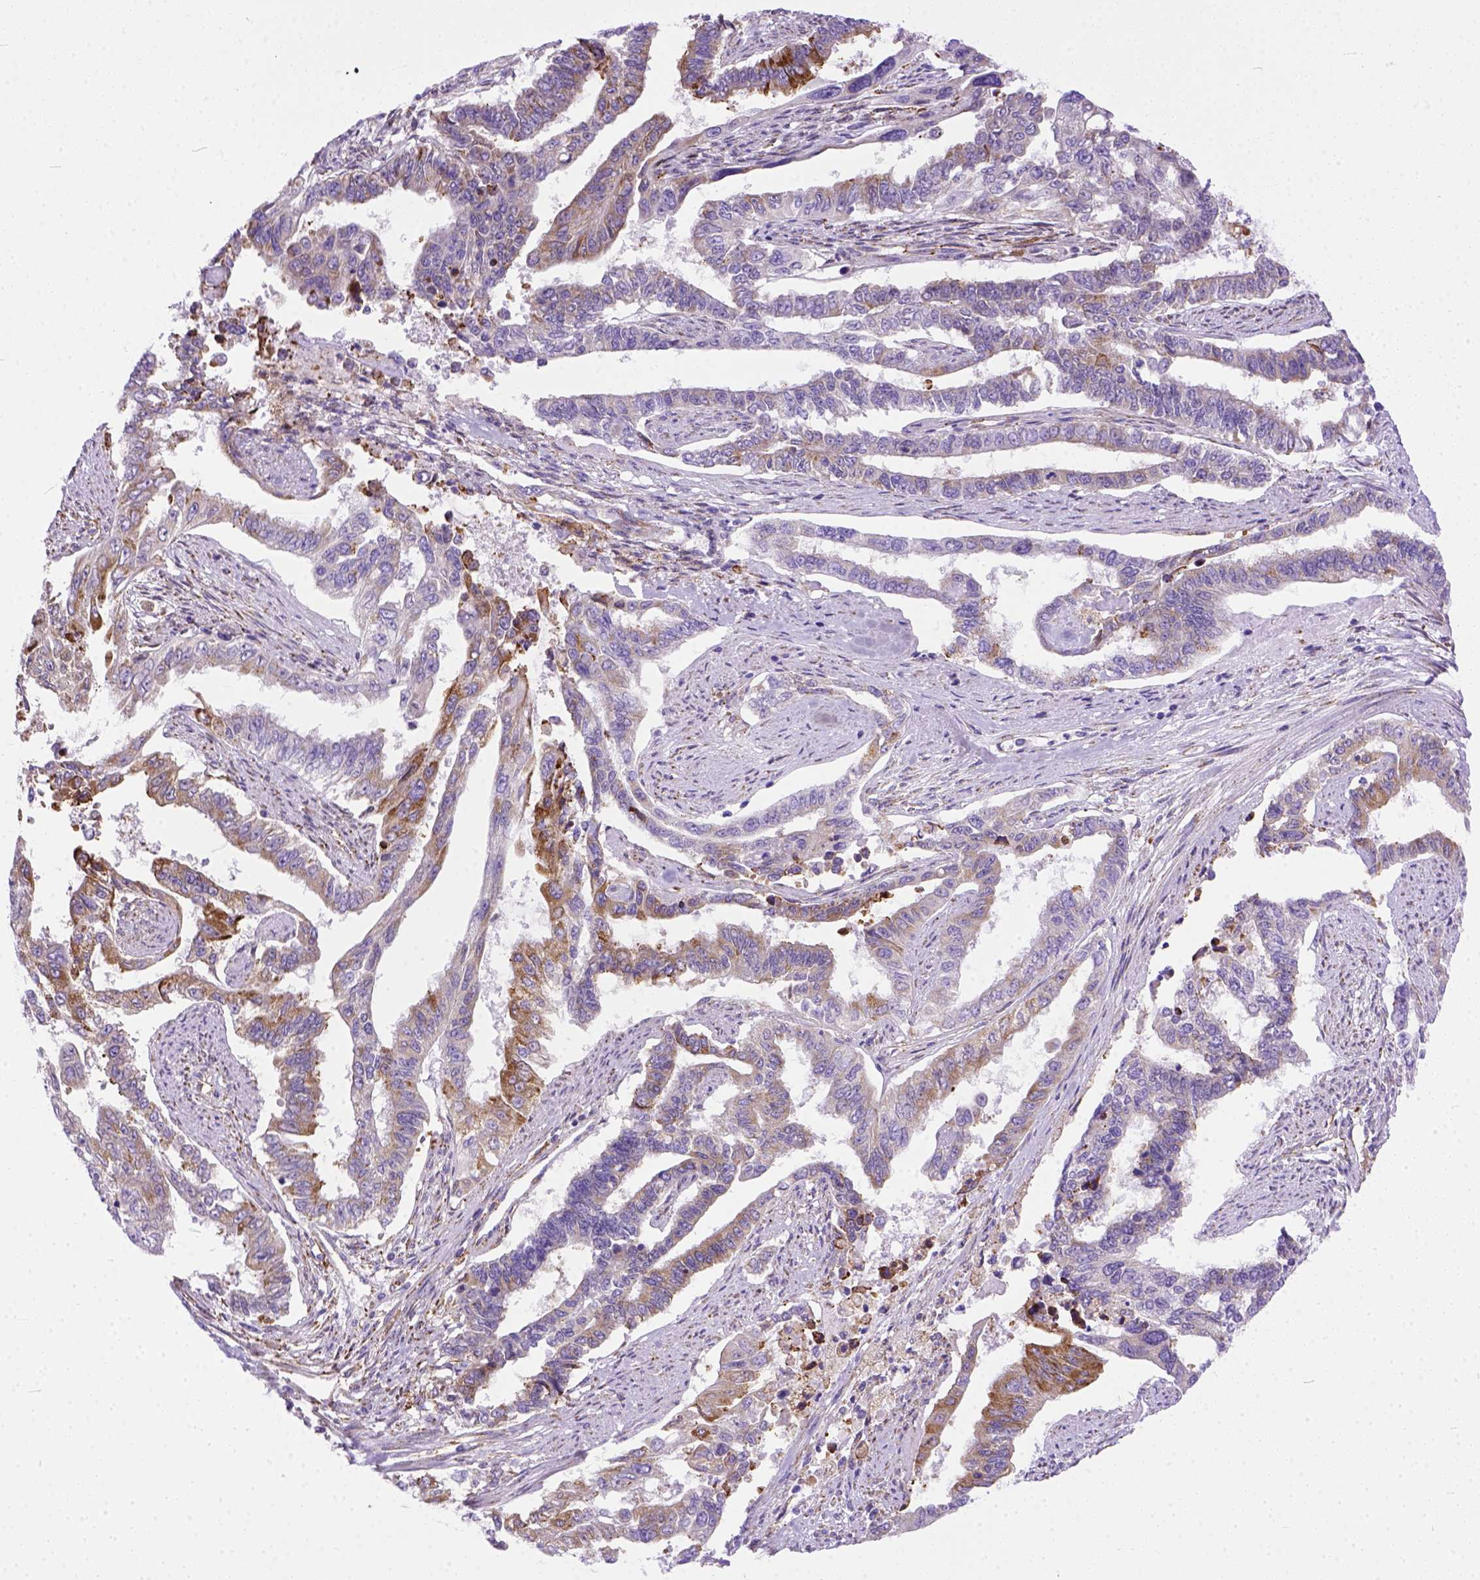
{"staining": {"intensity": "moderate", "quantity": "25%-75%", "location": "cytoplasmic/membranous"}, "tissue": "endometrial cancer", "cell_type": "Tumor cells", "image_type": "cancer", "snomed": [{"axis": "morphology", "description": "Adenocarcinoma, NOS"}, {"axis": "topography", "description": "Uterus"}], "caption": "Immunohistochemical staining of endometrial adenocarcinoma displays medium levels of moderate cytoplasmic/membranous protein expression in approximately 25%-75% of tumor cells. (brown staining indicates protein expression, while blue staining denotes nuclei).", "gene": "PLK4", "patient": {"sex": "female", "age": 59}}